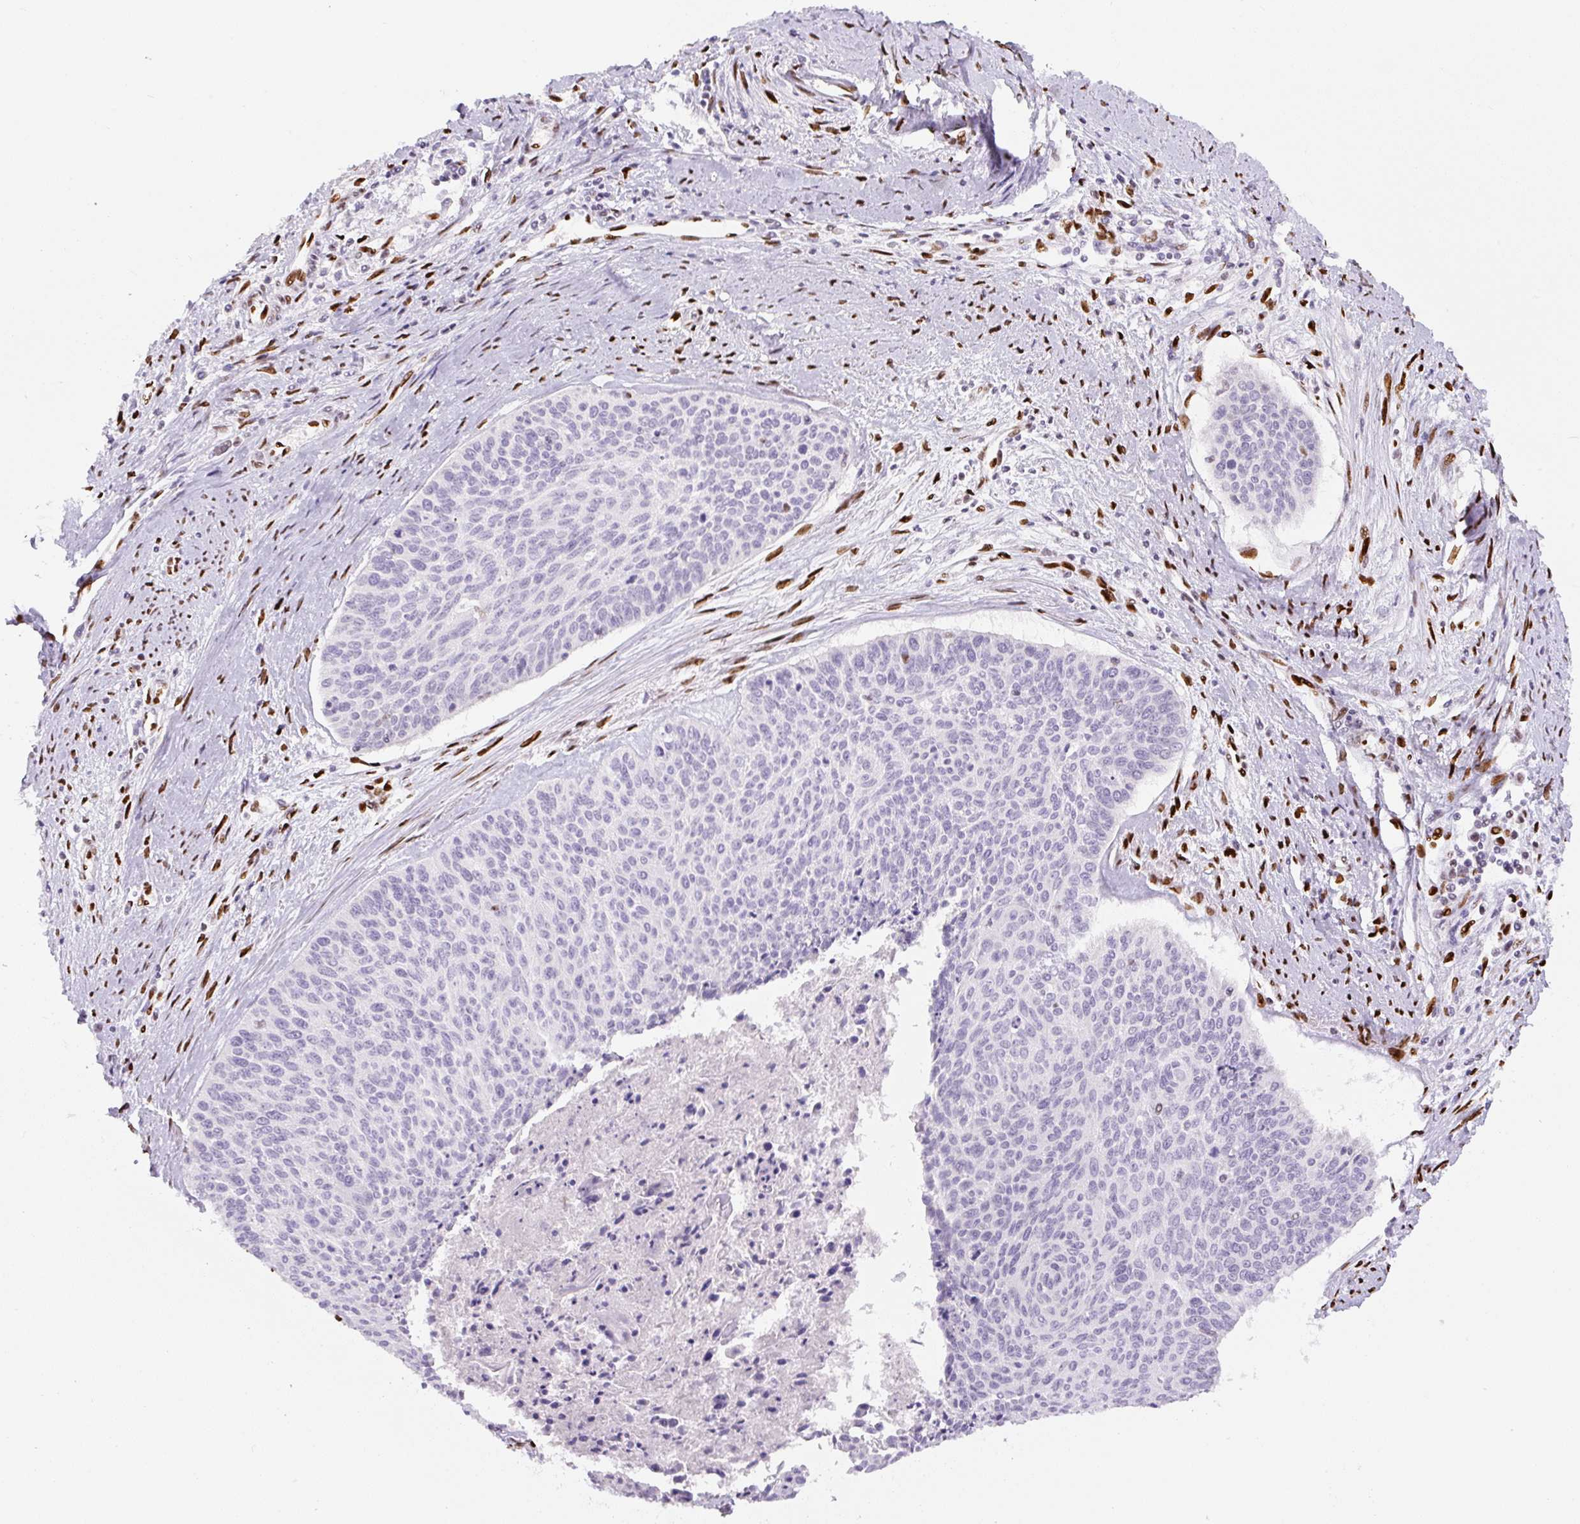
{"staining": {"intensity": "negative", "quantity": "none", "location": "none"}, "tissue": "cervical cancer", "cell_type": "Tumor cells", "image_type": "cancer", "snomed": [{"axis": "morphology", "description": "Squamous cell carcinoma, NOS"}, {"axis": "topography", "description": "Cervix"}], "caption": "Photomicrograph shows no significant protein positivity in tumor cells of cervical cancer.", "gene": "ZEB1", "patient": {"sex": "female", "age": 55}}